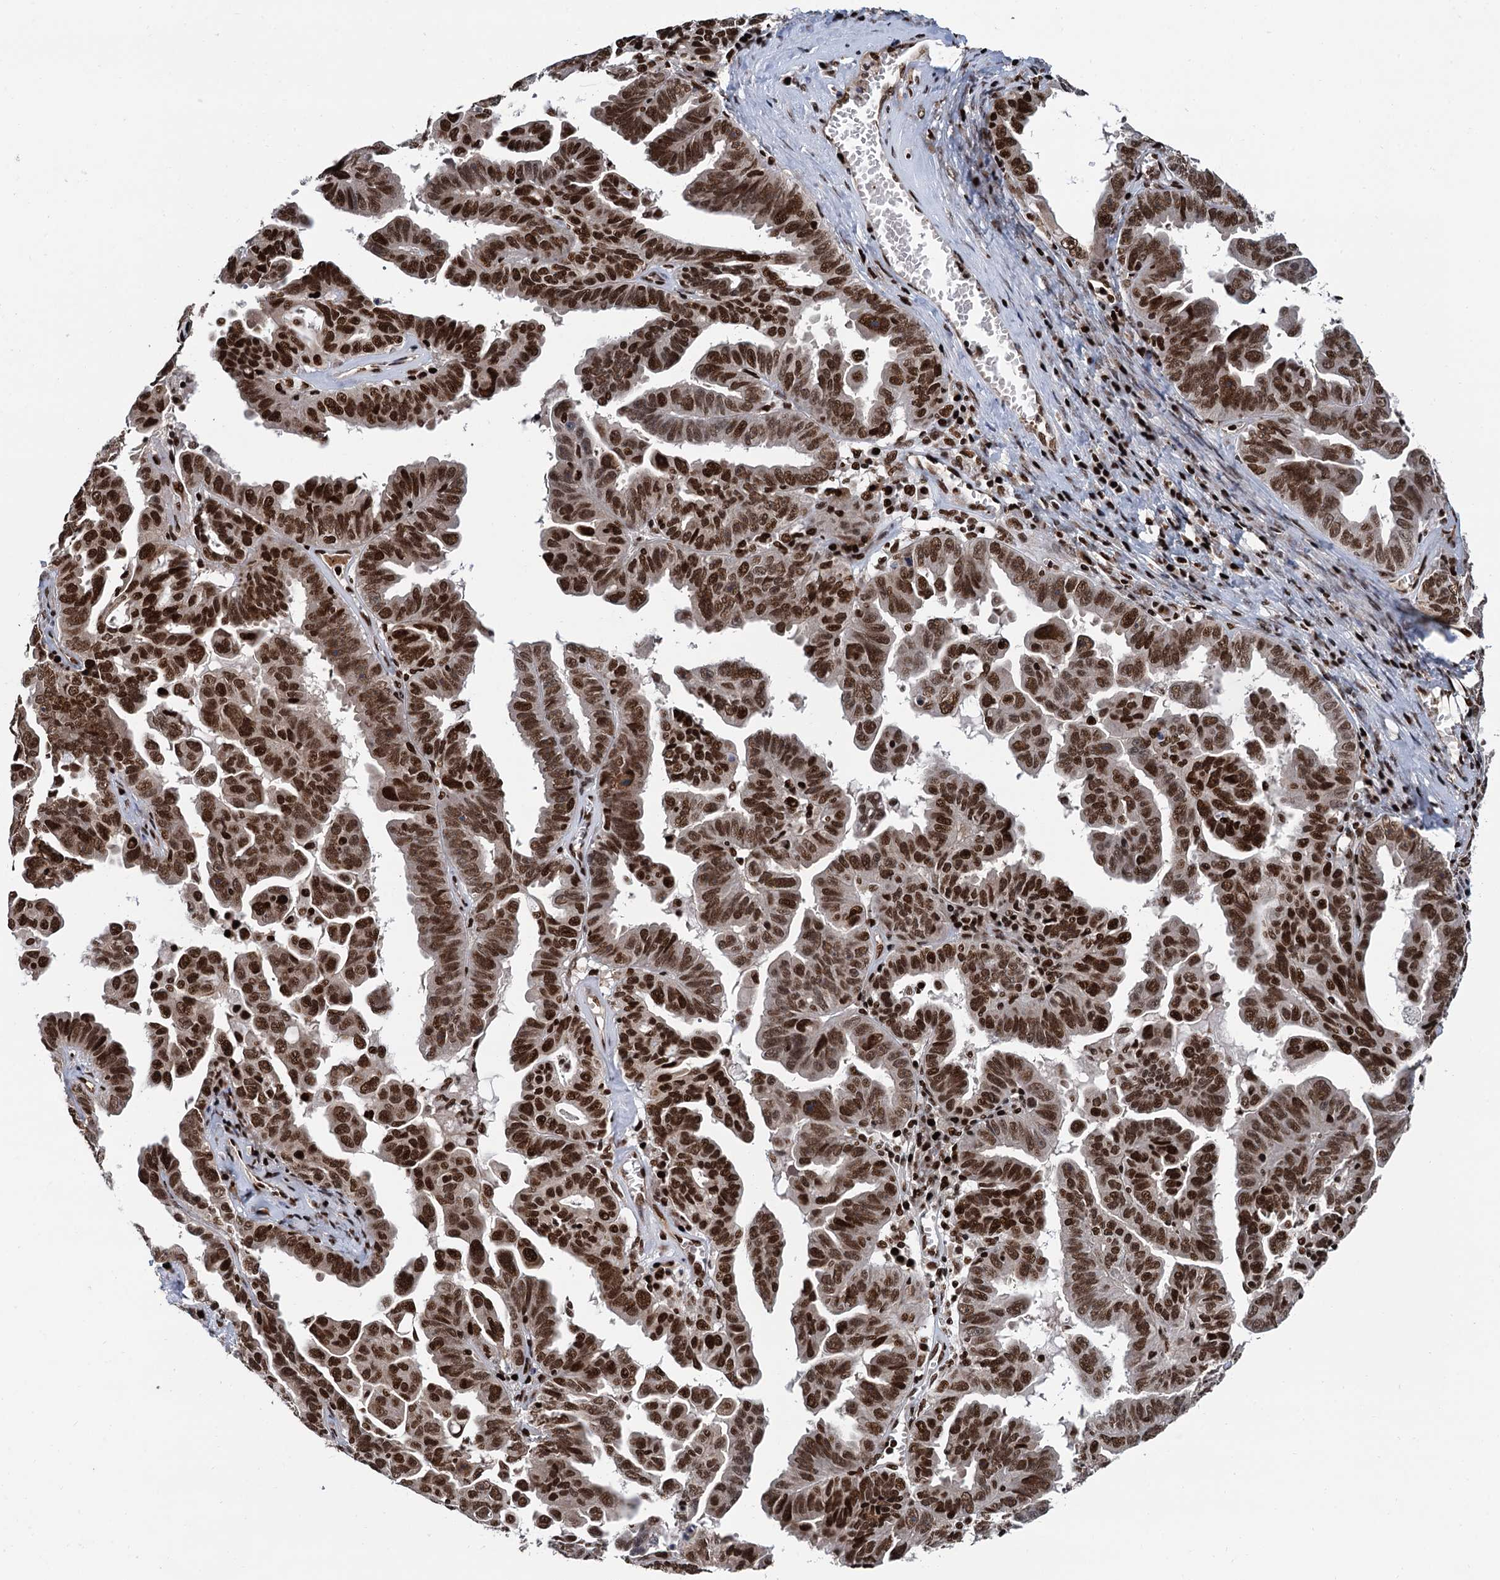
{"staining": {"intensity": "strong", "quantity": ">75%", "location": "nuclear"}, "tissue": "ovarian cancer", "cell_type": "Tumor cells", "image_type": "cancer", "snomed": [{"axis": "morphology", "description": "Carcinoma, endometroid"}, {"axis": "topography", "description": "Ovary"}], "caption": "High-power microscopy captured an IHC histopathology image of endometroid carcinoma (ovarian), revealing strong nuclear positivity in about >75% of tumor cells.", "gene": "PPP4R1", "patient": {"sex": "female", "age": 62}}